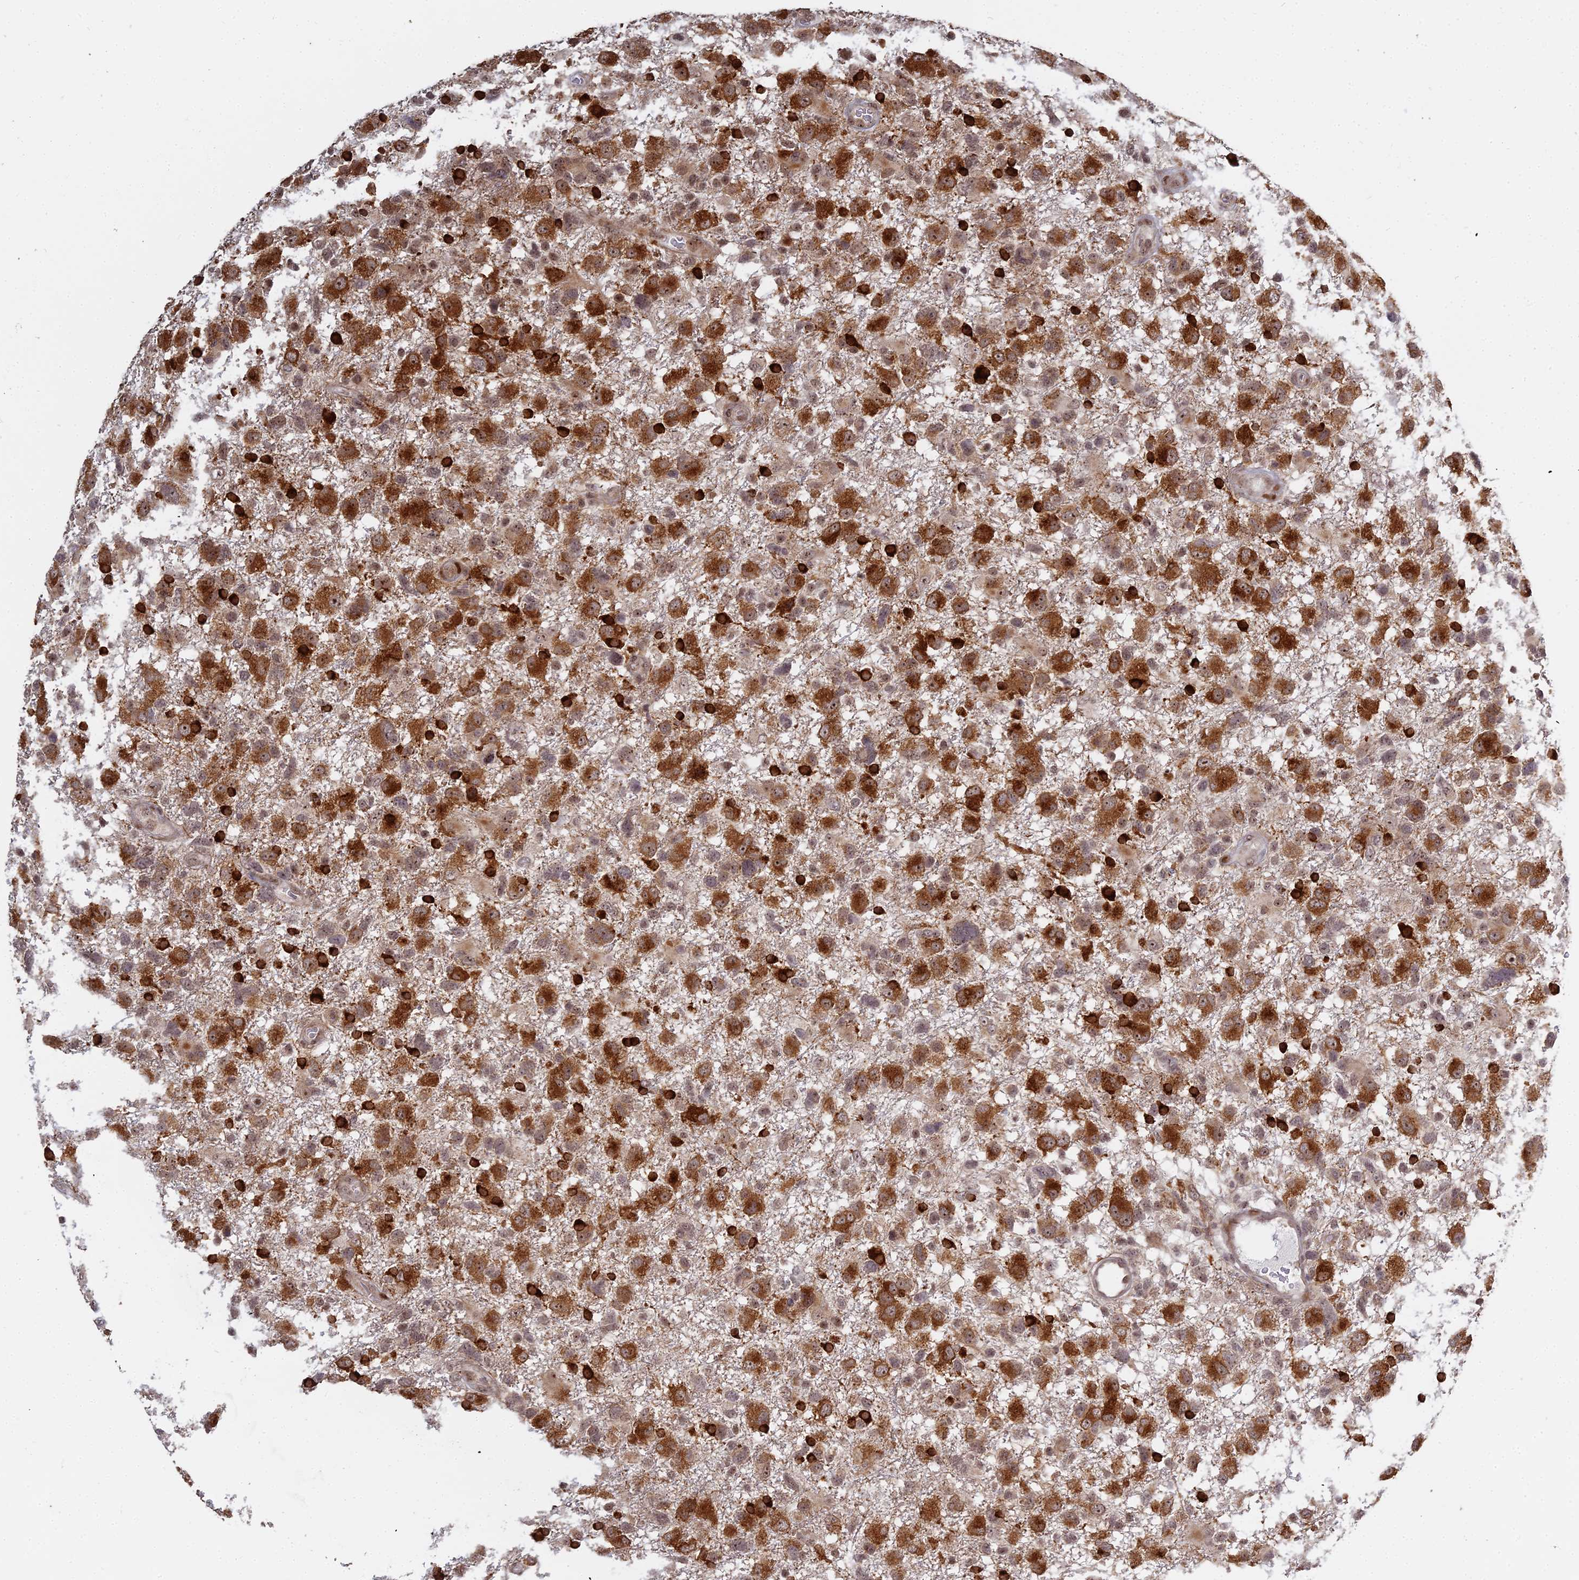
{"staining": {"intensity": "strong", "quantity": ">75%", "location": "cytoplasmic/membranous"}, "tissue": "glioma", "cell_type": "Tumor cells", "image_type": "cancer", "snomed": [{"axis": "morphology", "description": "Glioma, malignant, High grade"}, {"axis": "topography", "description": "Brain"}], "caption": "This histopathology image exhibits IHC staining of human high-grade glioma (malignant), with high strong cytoplasmic/membranous staining in about >75% of tumor cells.", "gene": "ABCA2", "patient": {"sex": "male", "age": 61}}